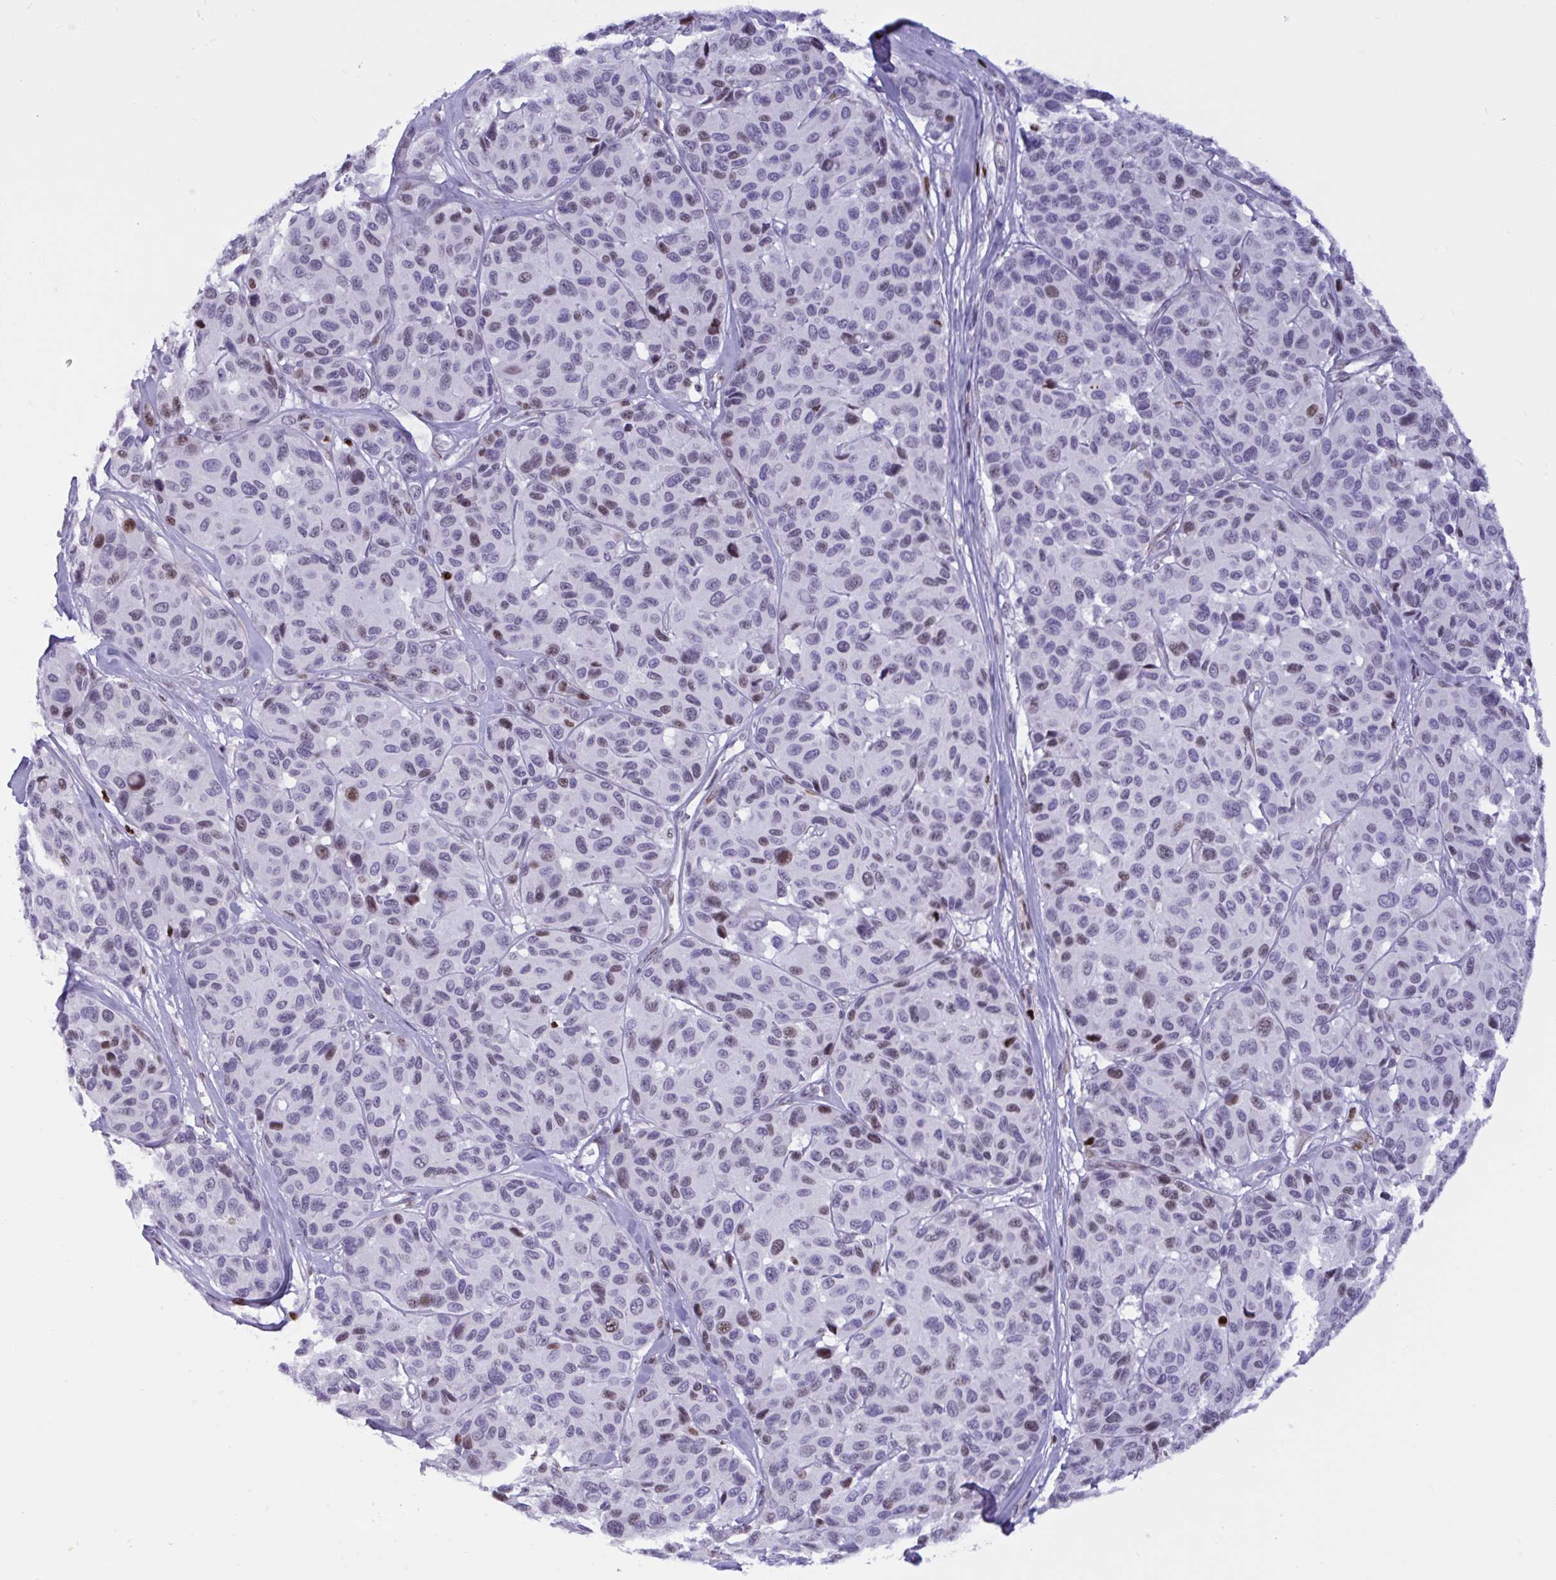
{"staining": {"intensity": "weak", "quantity": "<25%", "location": "nuclear"}, "tissue": "melanoma", "cell_type": "Tumor cells", "image_type": "cancer", "snomed": [{"axis": "morphology", "description": "Malignant melanoma, NOS"}, {"axis": "topography", "description": "Skin"}], "caption": "This is an immunohistochemistry histopathology image of melanoma. There is no expression in tumor cells.", "gene": "HMGB2", "patient": {"sex": "female", "age": 66}}